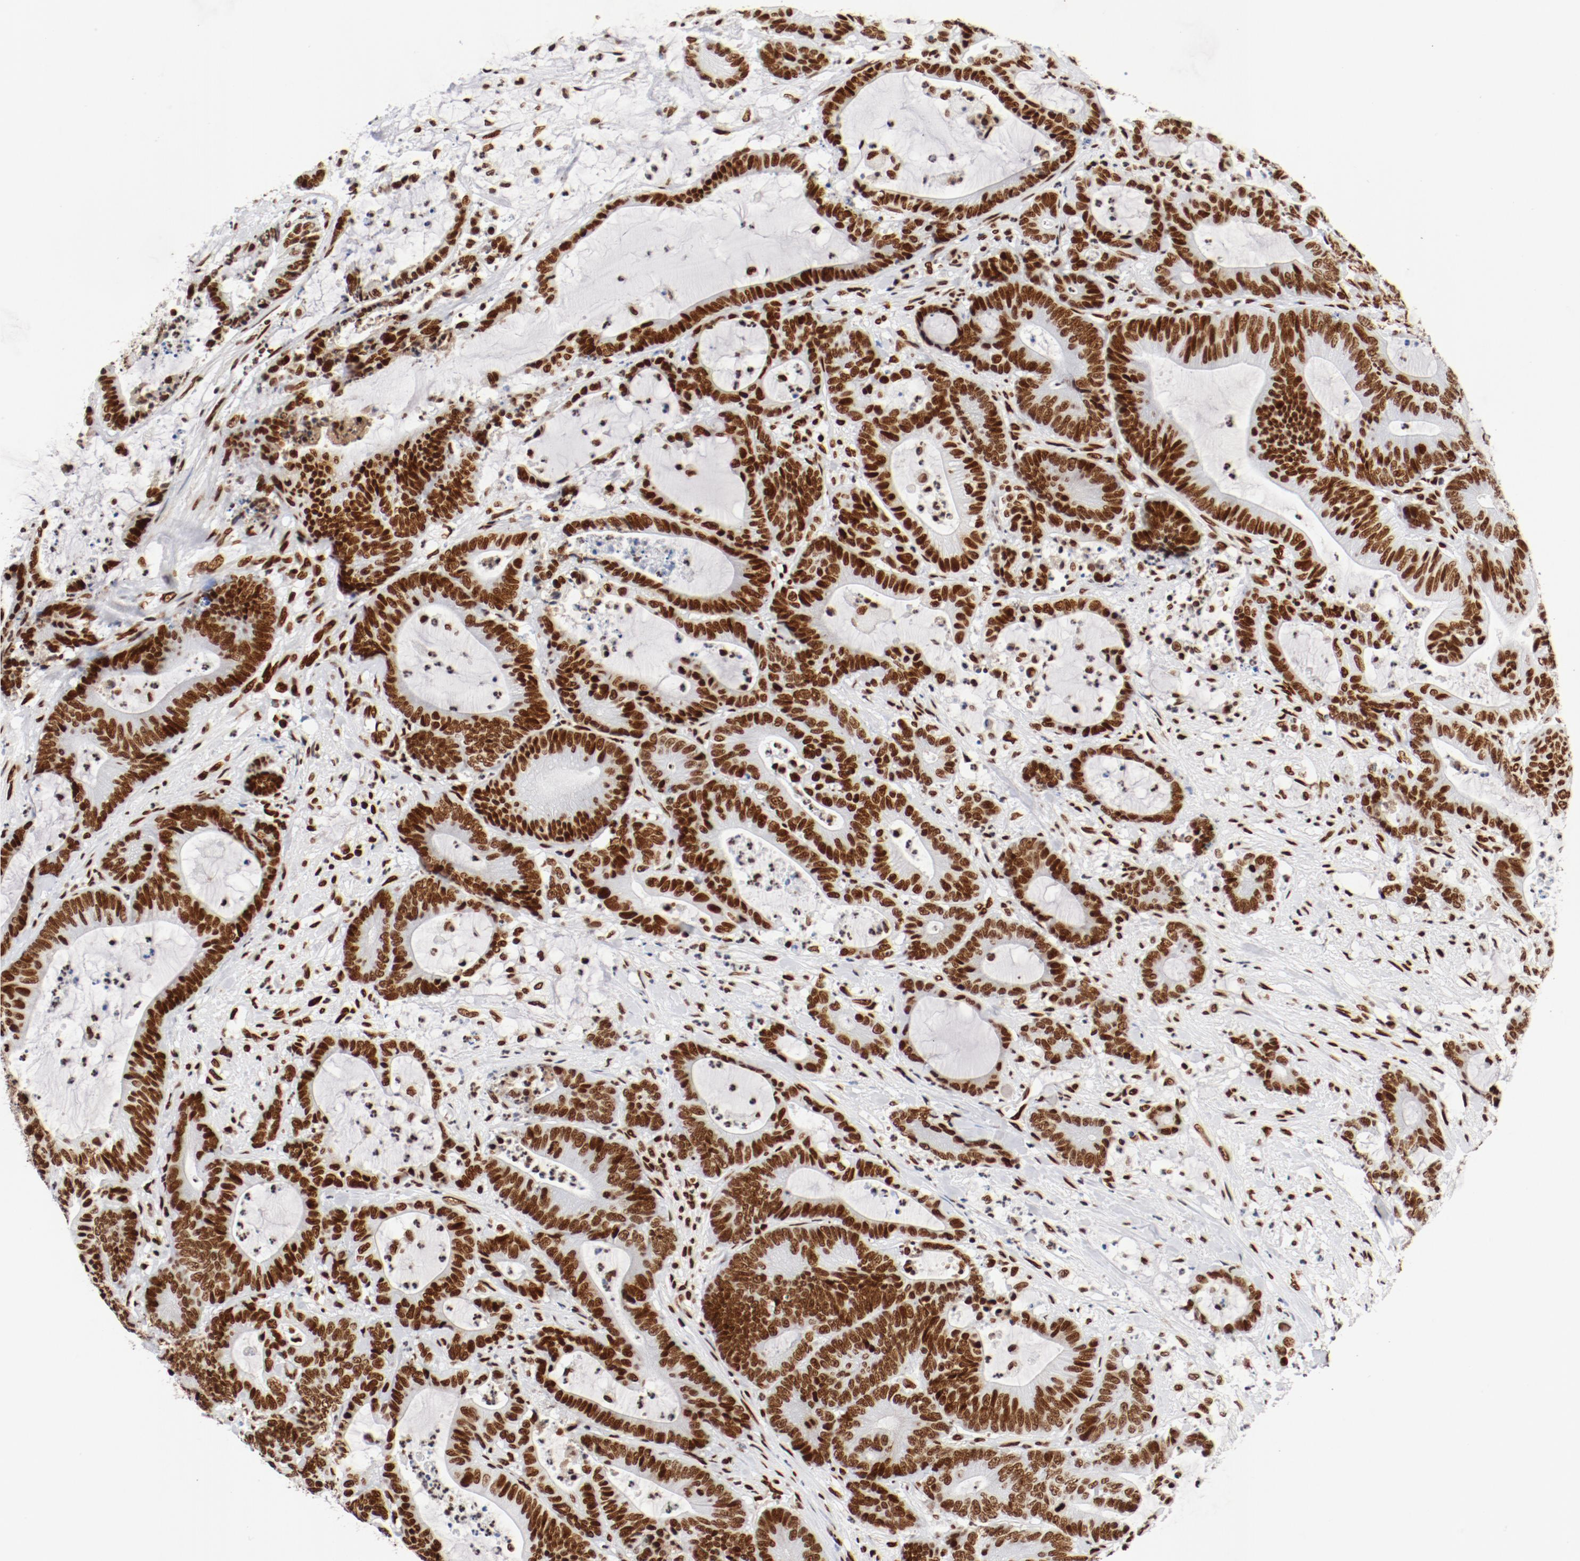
{"staining": {"intensity": "strong", "quantity": ">75%", "location": "nuclear"}, "tissue": "colorectal cancer", "cell_type": "Tumor cells", "image_type": "cancer", "snomed": [{"axis": "morphology", "description": "Adenocarcinoma, NOS"}, {"axis": "topography", "description": "Colon"}], "caption": "Adenocarcinoma (colorectal) stained with immunohistochemistry (IHC) reveals strong nuclear positivity in about >75% of tumor cells.", "gene": "CTBP1", "patient": {"sex": "female", "age": 84}}